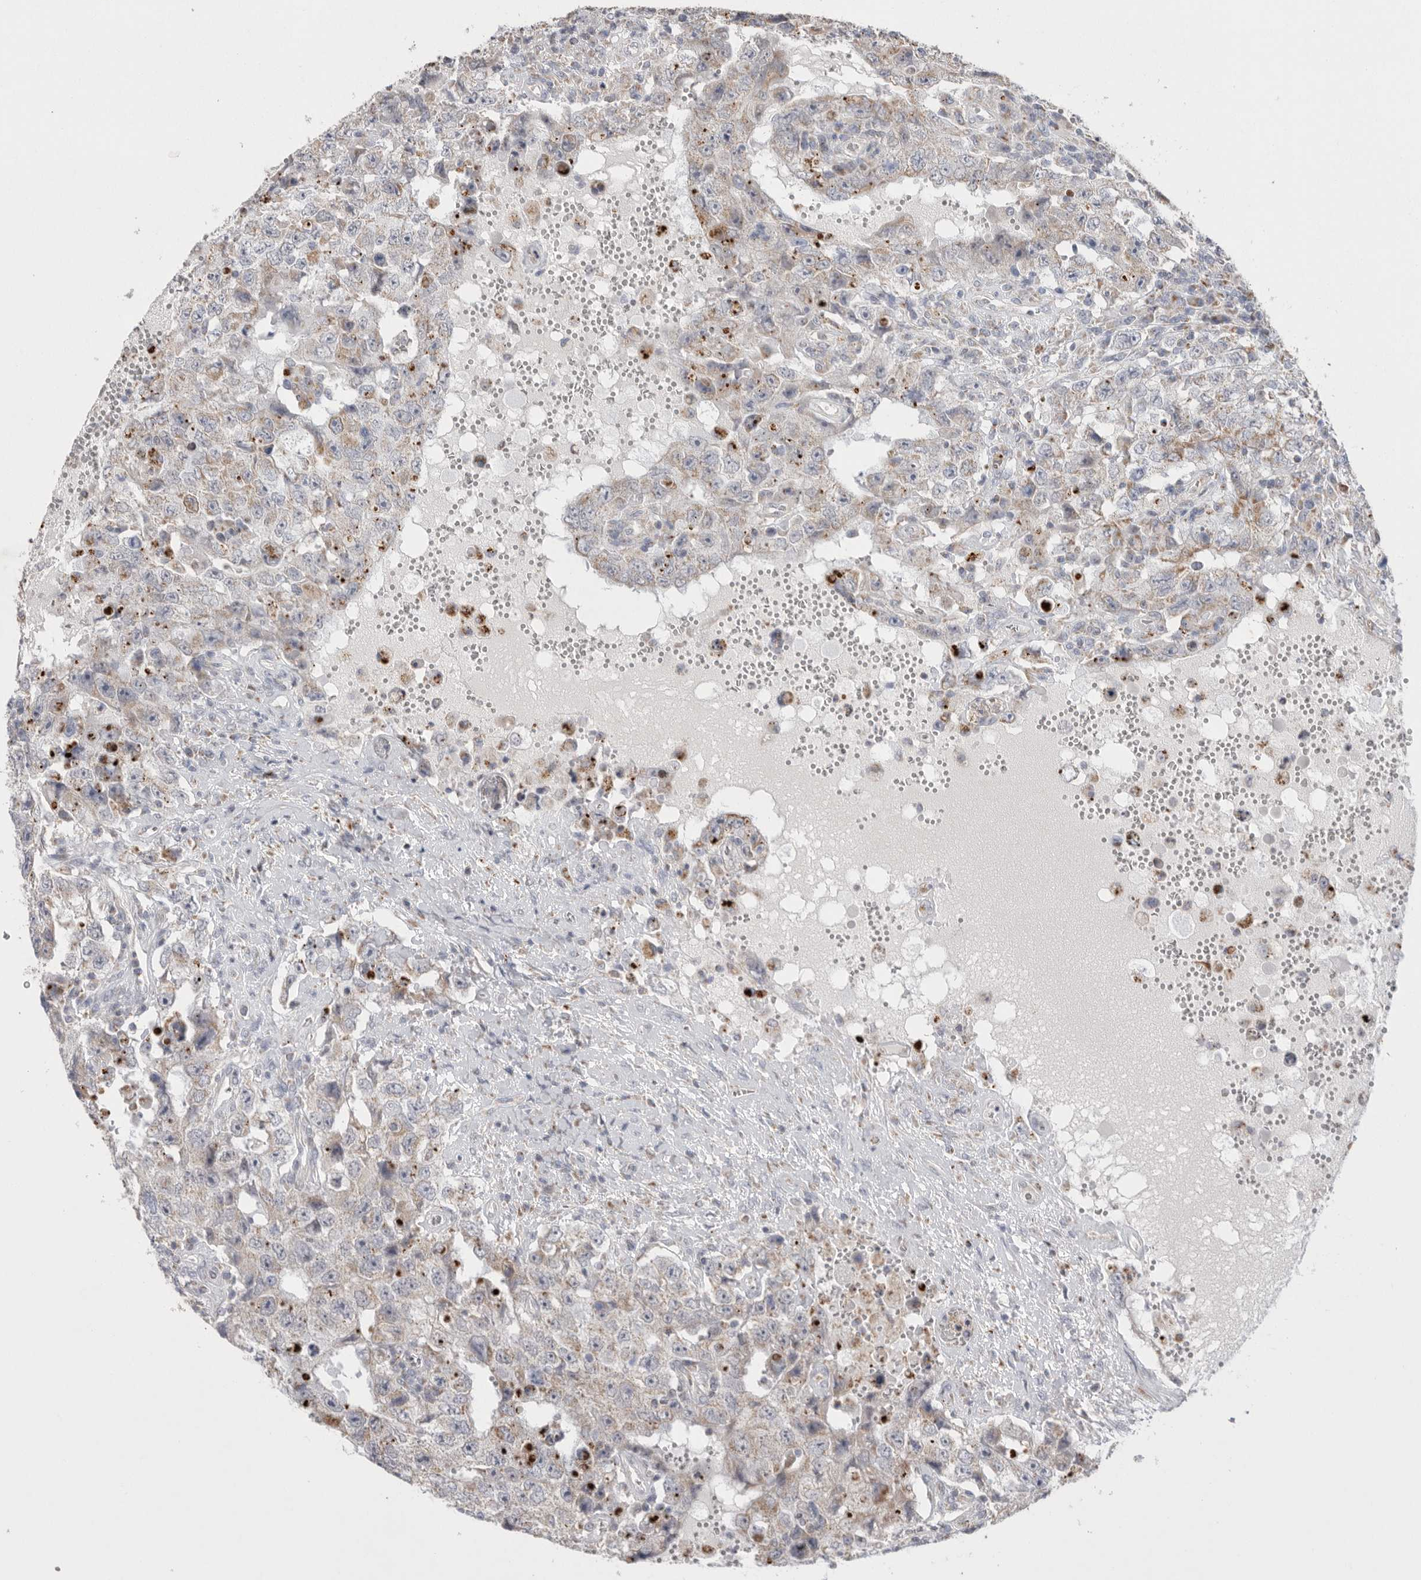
{"staining": {"intensity": "weak", "quantity": "25%-75%", "location": "cytoplasmic/membranous"}, "tissue": "testis cancer", "cell_type": "Tumor cells", "image_type": "cancer", "snomed": [{"axis": "morphology", "description": "Carcinoma, Embryonal, NOS"}, {"axis": "topography", "description": "Testis"}], "caption": "Immunohistochemical staining of embryonal carcinoma (testis) shows low levels of weak cytoplasmic/membranous protein positivity in approximately 25%-75% of tumor cells.", "gene": "VDAC3", "patient": {"sex": "male", "age": 26}}